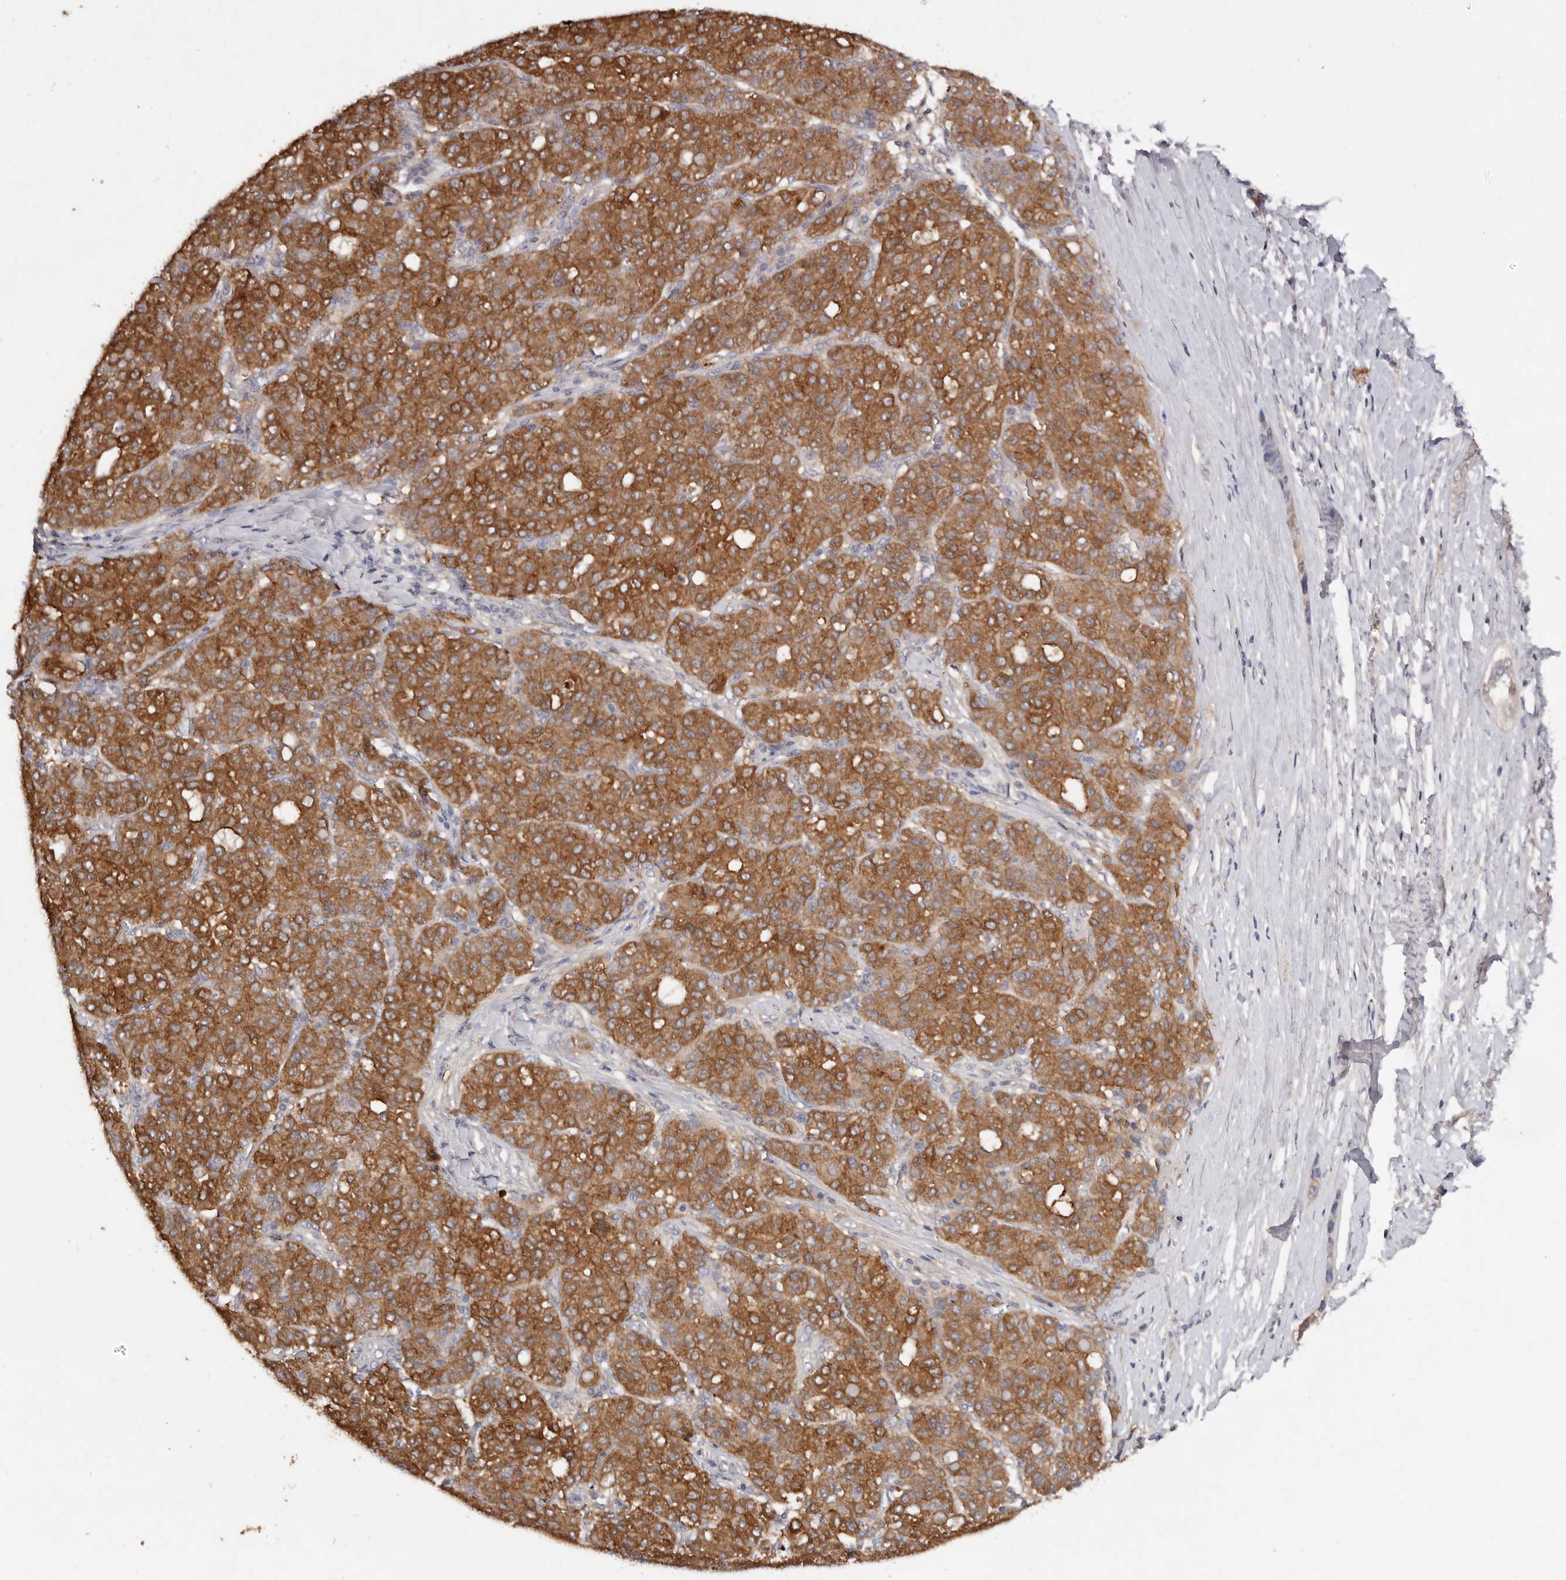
{"staining": {"intensity": "moderate", "quantity": ">75%", "location": "cytoplasmic/membranous"}, "tissue": "liver cancer", "cell_type": "Tumor cells", "image_type": "cancer", "snomed": [{"axis": "morphology", "description": "Carcinoma, Hepatocellular, NOS"}, {"axis": "topography", "description": "Liver"}], "caption": "Protein staining displays moderate cytoplasmic/membranous staining in approximately >75% of tumor cells in liver cancer.", "gene": "EDEM1", "patient": {"sex": "male", "age": 65}}